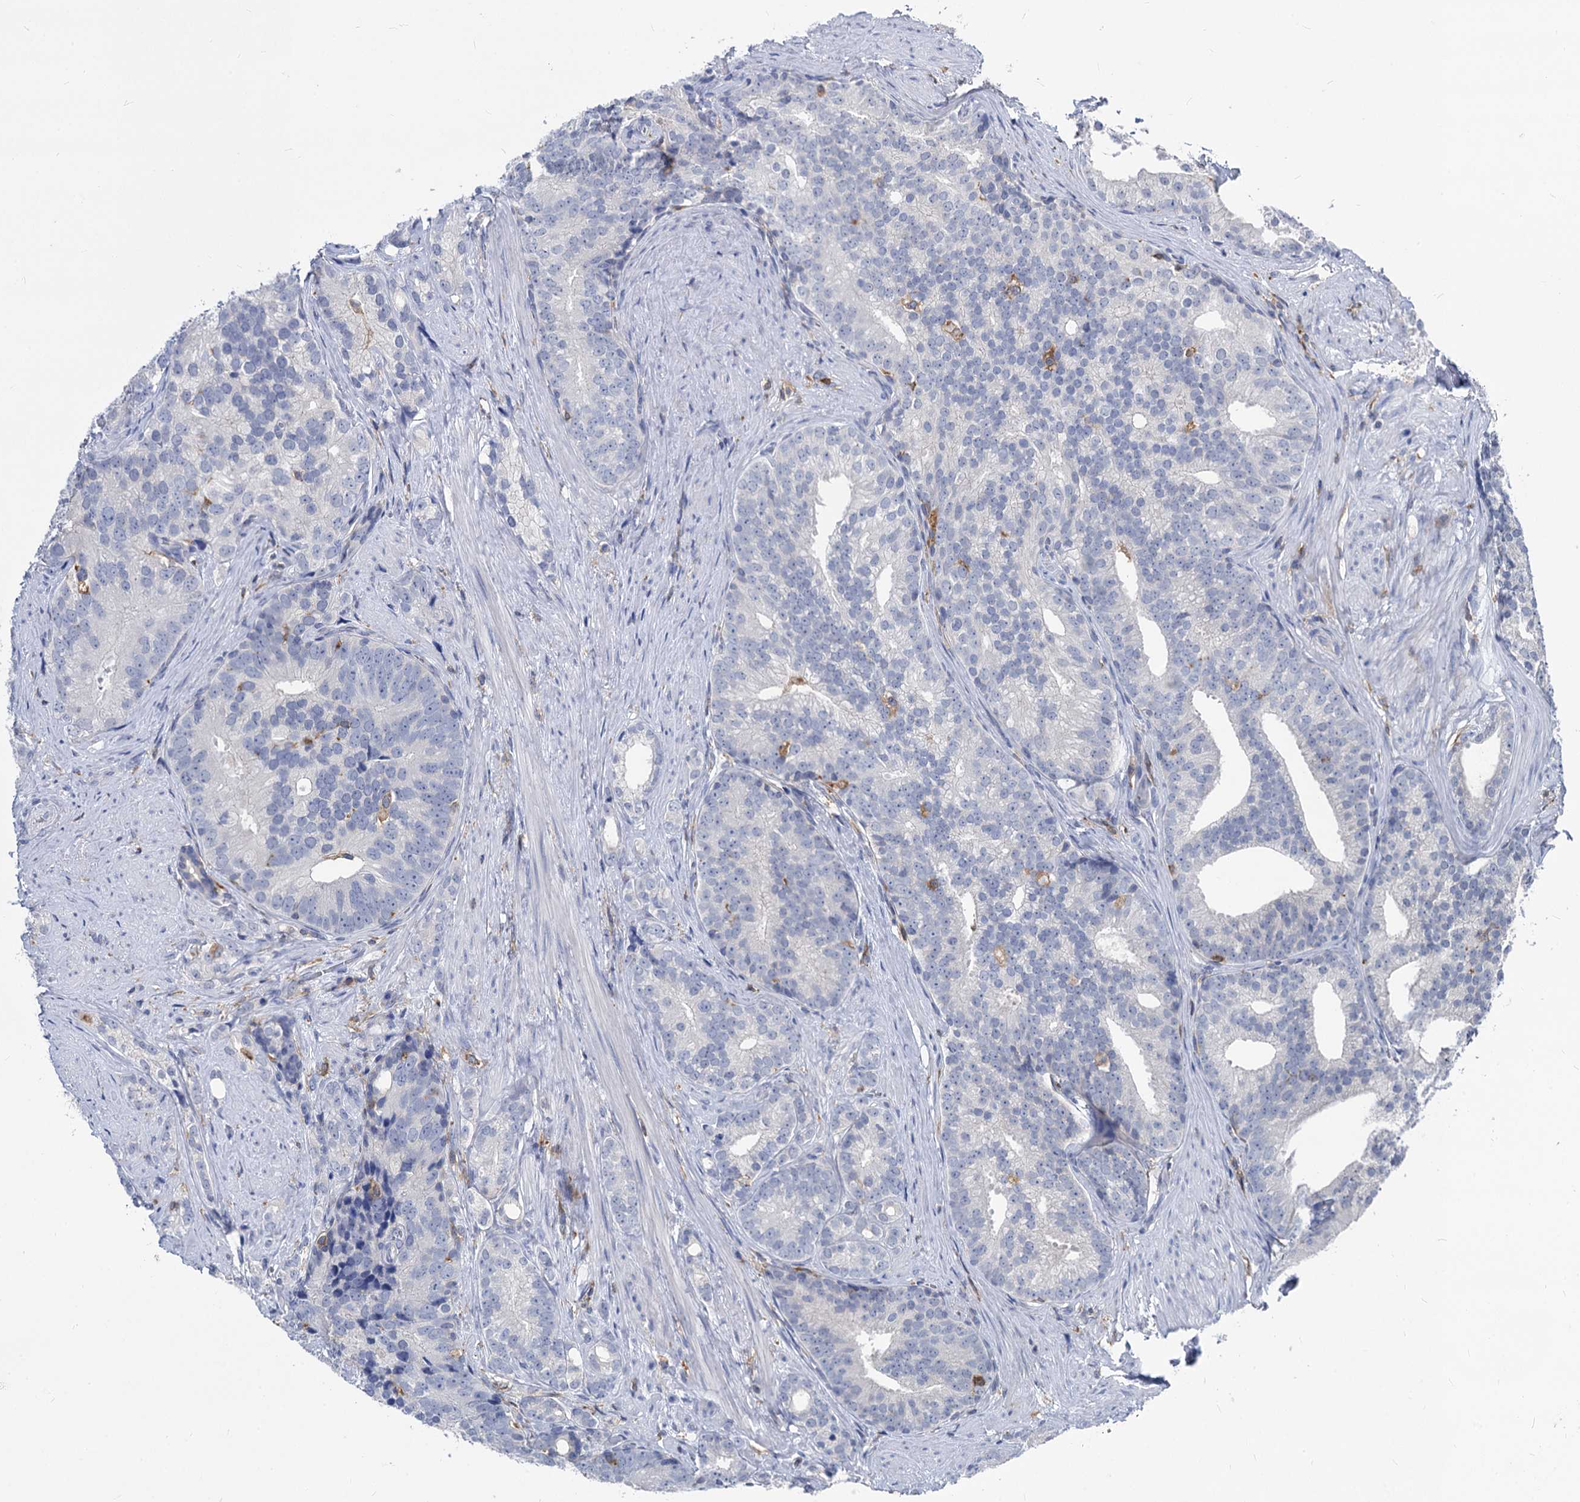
{"staining": {"intensity": "negative", "quantity": "none", "location": "none"}, "tissue": "prostate cancer", "cell_type": "Tumor cells", "image_type": "cancer", "snomed": [{"axis": "morphology", "description": "Adenocarcinoma, Low grade"}, {"axis": "topography", "description": "Prostate"}], "caption": "Histopathology image shows no significant protein staining in tumor cells of prostate cancer. (Brightfield microscopy of DAB immunohistochemistry (IHC) at high magnification).", "gene": "RHOG", "patient": {"sex": "male", "age": 71}}